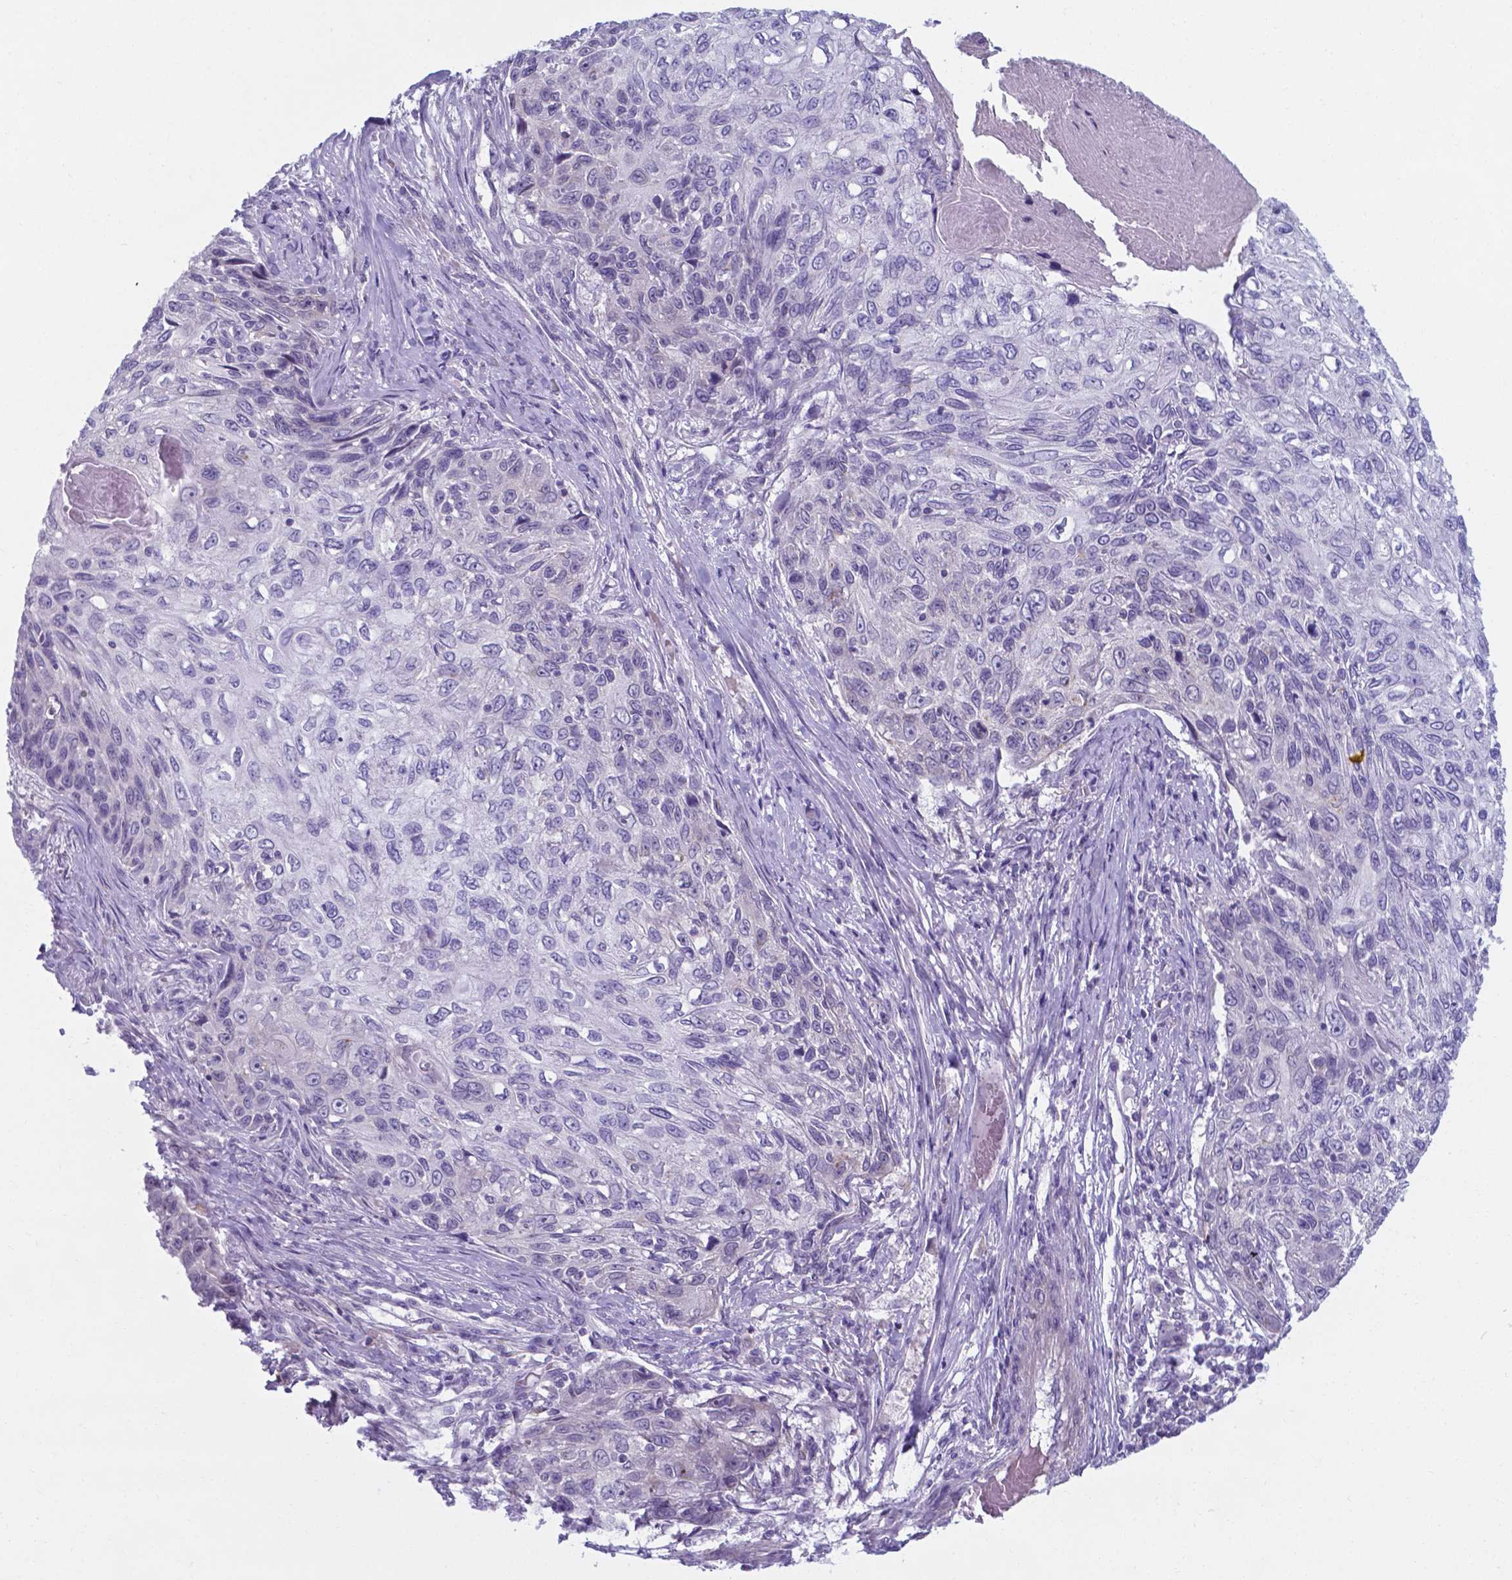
{"staining": {"intensity": "negative", "quantity": "none", "location": "none"}, "tissue": "skin cancer", "cell_type": "Tumor cells", "image_type": "cancer", "snomed": [{"axis": "morphology", "description": "Squamous cell carcinoma, NOS"}, {"axis": "topography", "description": "Skin"}], "caption": "High magnification brightfield microscopy of skin cancer (squamous cell carcinoma) stained with DAB (3,3'-diaminobenzidine) (brown) and counterstained with hematoxylin (blue): tumor cells show no significant staining.", "gene": "AP5B1", "patient": {"sex": "male", "age": 92}}